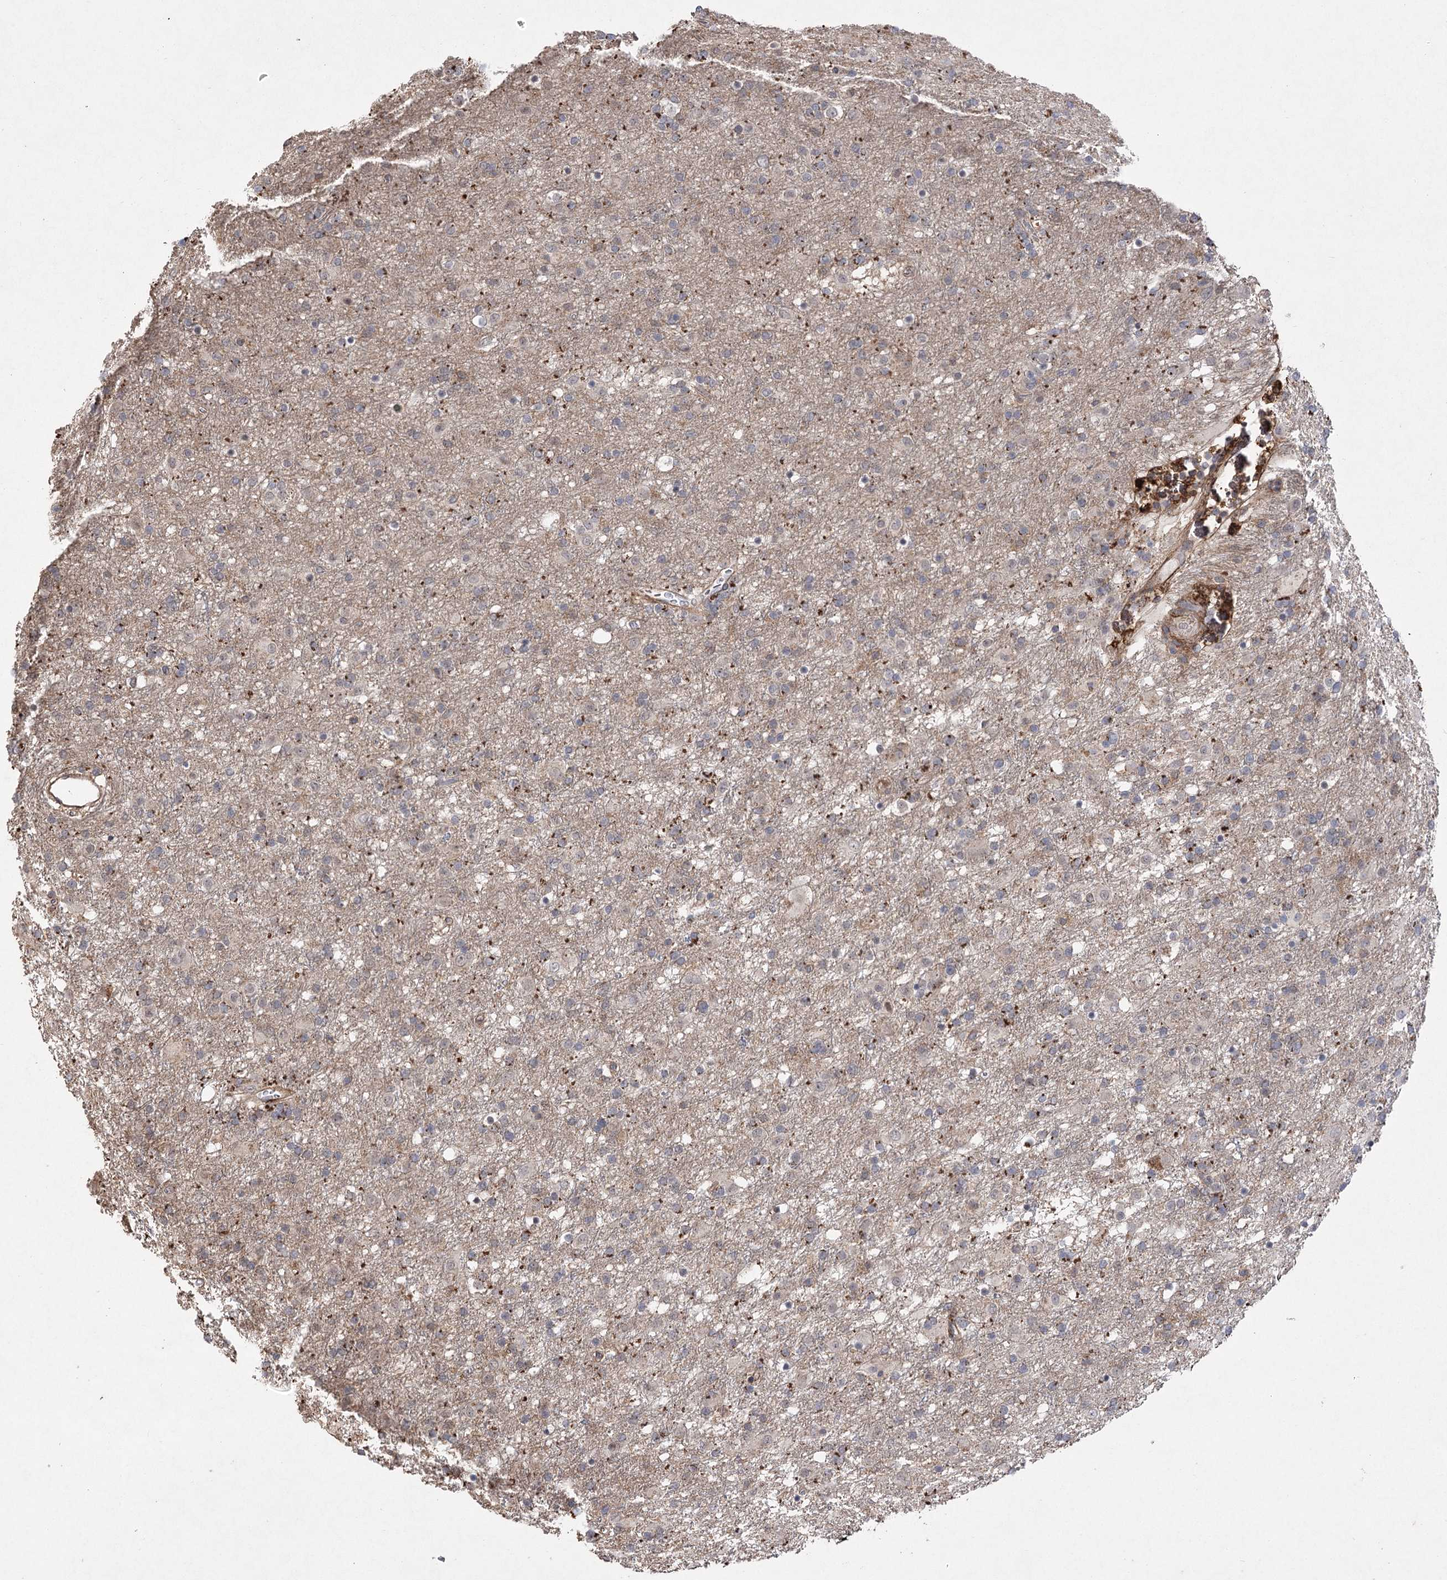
{"staining": {"intensity": "weak", "quantity": "<25%", "location": "cytoplasmic/membranous"}, "tissue": "glioma", "cell_type": "Tumor cells", "image_type": "cancer", "snomed": [{"axis": "morphology", "description": "Glioma, malignant, Low grade"}, {"axis": "topography", "description": "Brain"}], "caption": "Tumor cells are negative for protein expression in human malignant glioma (low-grade). The staining is performed using DAB brown chromogen with nuclei counter-stained in using hematoxylin.", "gene": "OBSL1", "patient": {"sex": "male", "age": 65}}